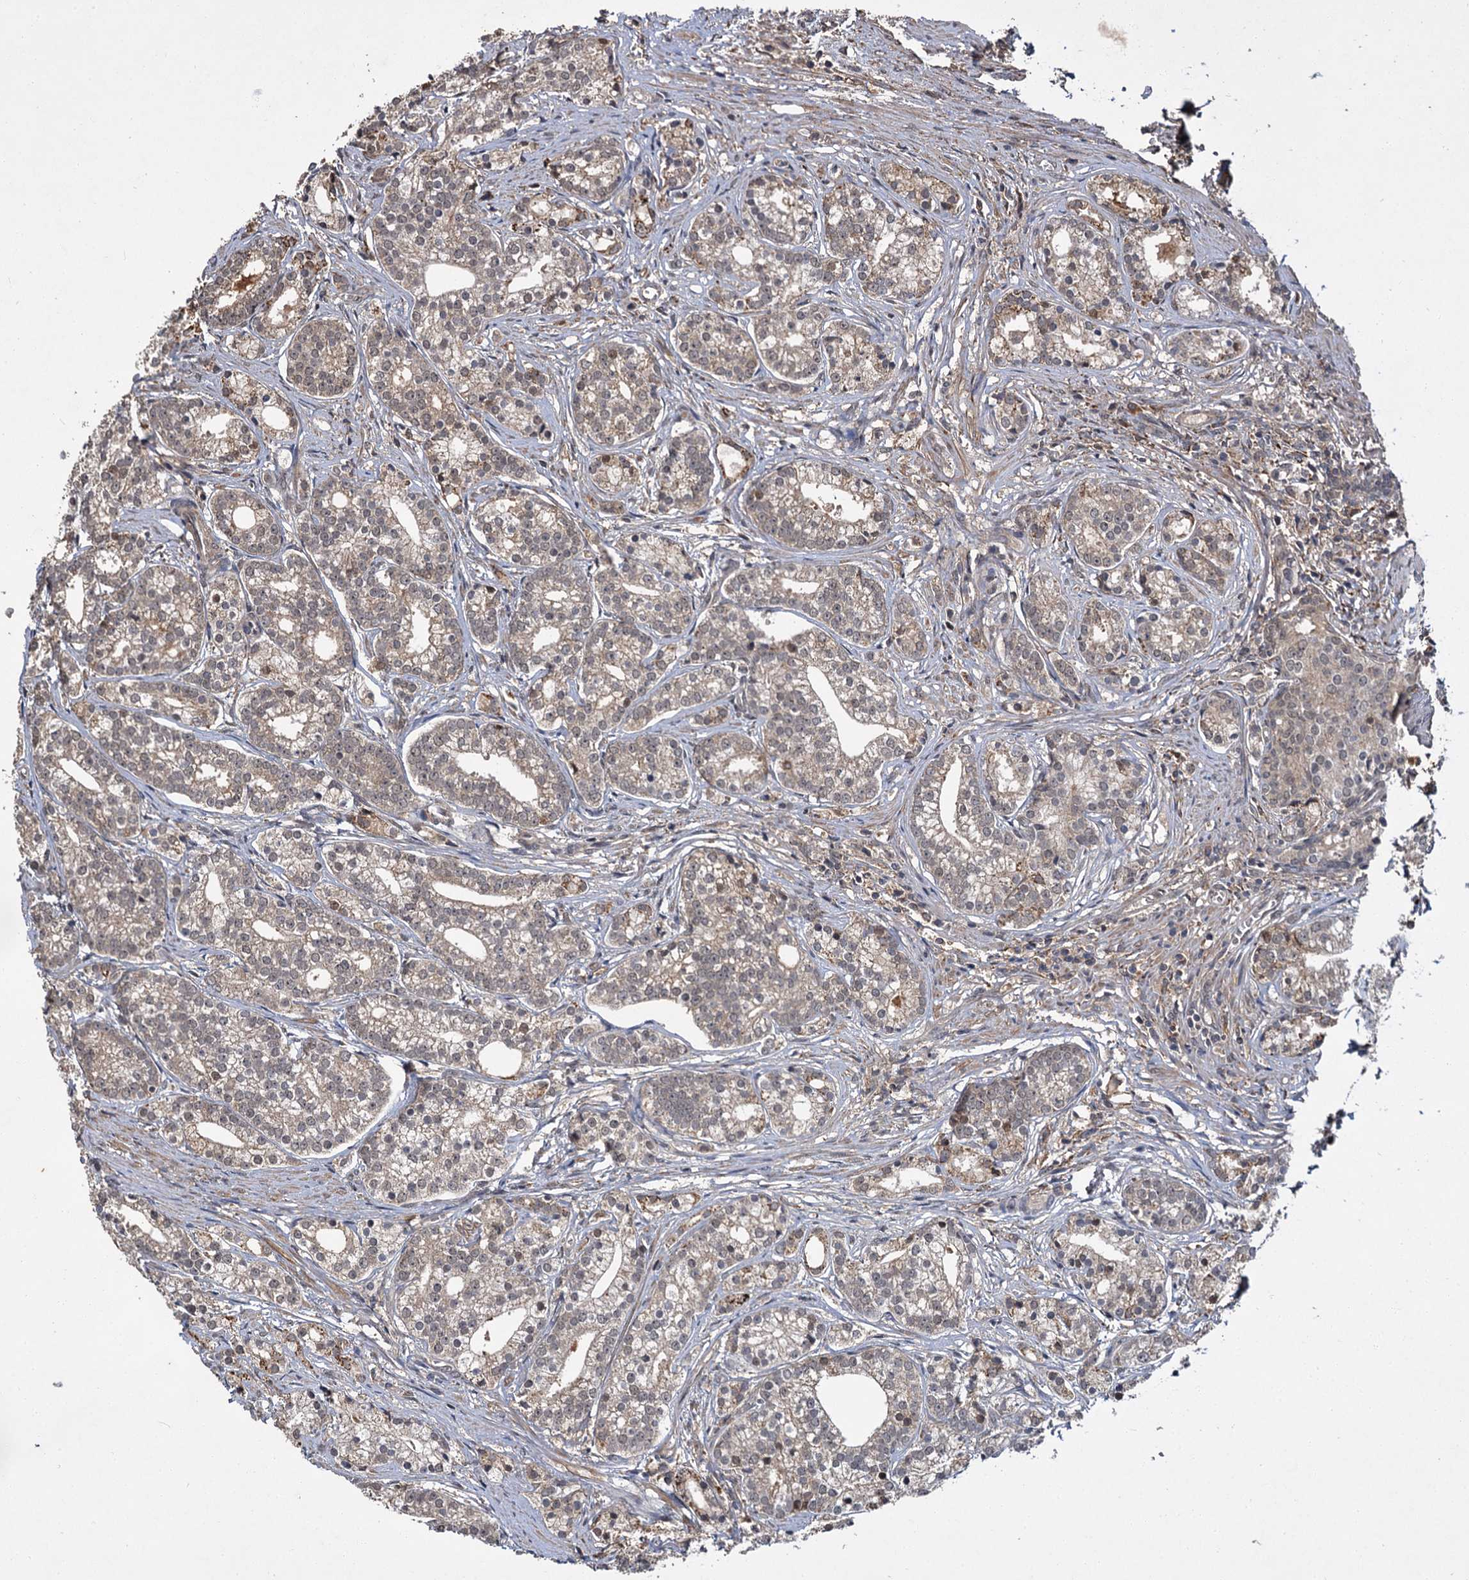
{"staining": {"intensity": "moderate", "quantity": "25%-75%", "location": "cytoplasmic/membranous"}, "tissue": "prostate cancer", "cell_type": "Tumor cells", "image_type": "cancer", "snomed": [{"axis": "morphology", "description": "Adenocarcinoma, Low grade"}, {"axis": "topography", "description": "Prostate"}], "caption": "A medium amount of moderate cytoplasmic/membranous expression is present in about 25%-75% of tumor cells in prostate cancer (low-grade adenocarcinoma) tissue.", "gene": "MBD6", "patient": {"sex": "male", "age": 71}}